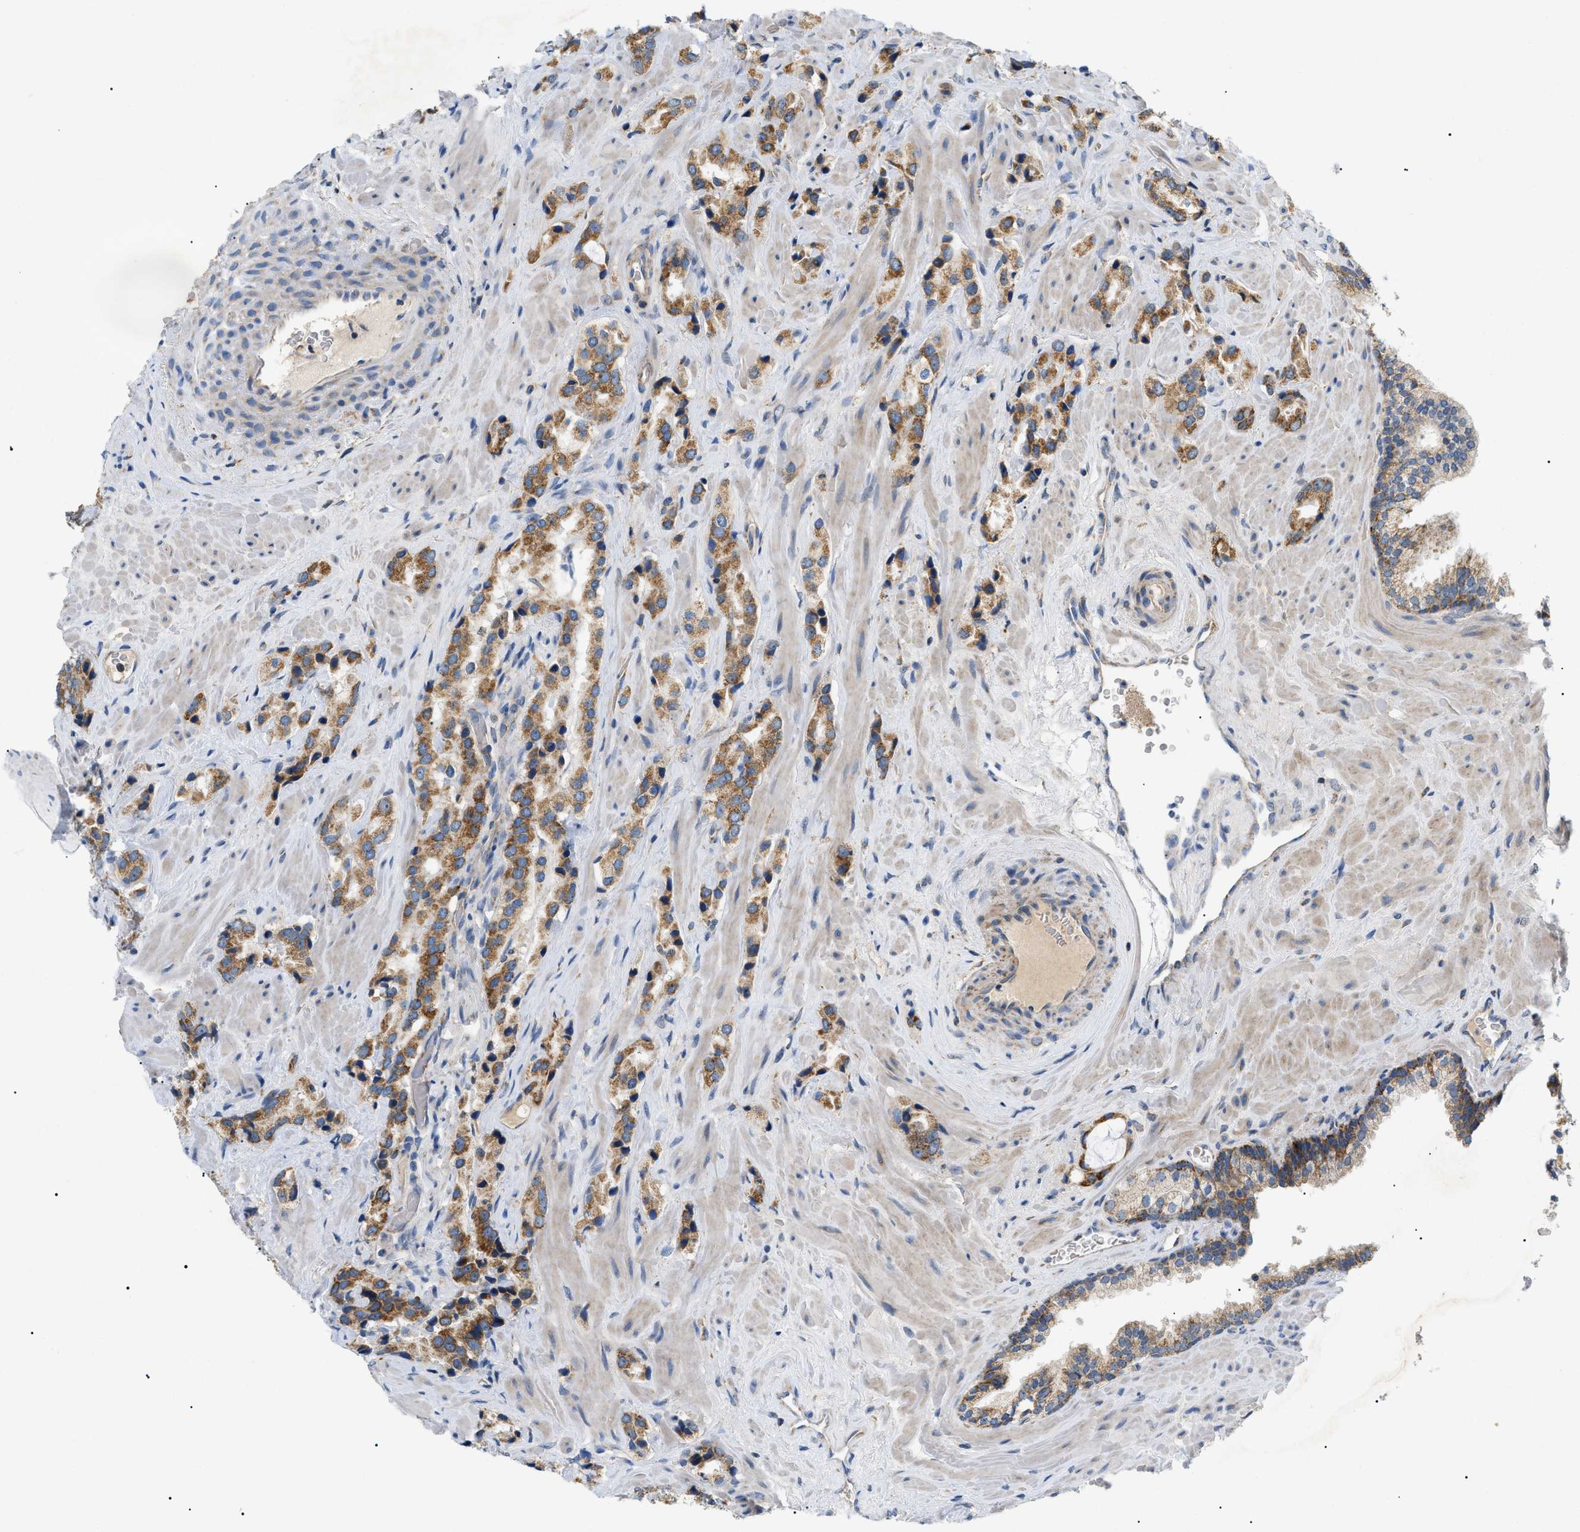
{"staining": {"intensity": "moderate", "quantity": ">75%", "location": "cytoplasmic/membranous"}, "tissue": "prostate cancer", "cell_type": "Tumor cells", "image_type": "cancer", "snomed": [{"axis": "morphology", "description": "Adenocarcinoma, High grade"}, {"axis": "topography", "description": "Prostate"}], "caption": "Immunohistochemical staining of adenocarcinoma (high-grade) (prostate) shows moderate cytoplasmic/membranous protein expression in approximately >75% of tumor cells. The protein of interest is stained brown, and the nuclei are stained in blue (DAB IHC with brightfield microscopy, high magnification).", "gene": "TOMM6", "patient": {"sex": "male", "age": 64}}